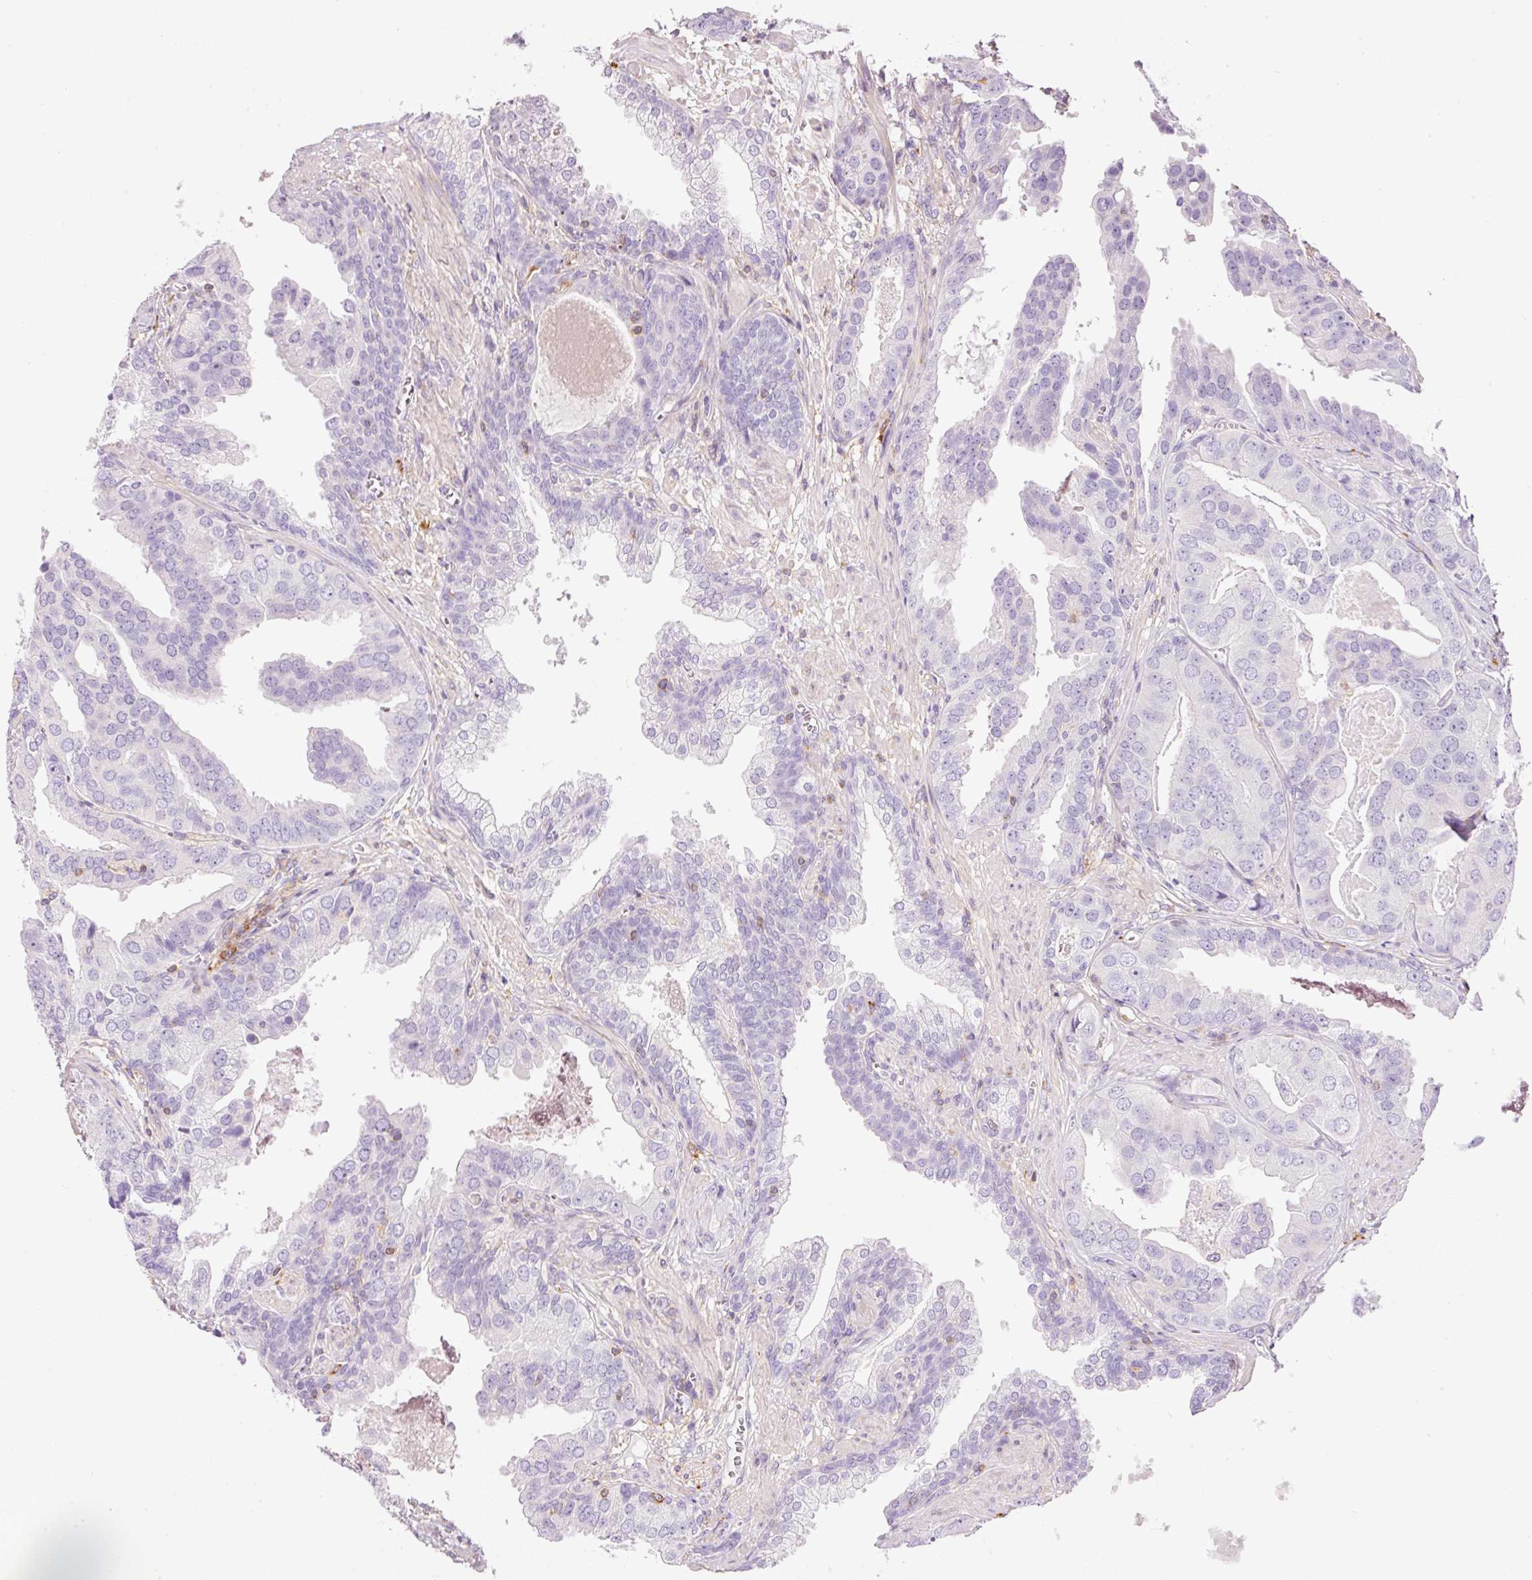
{"staining": {"intensity": "negative", "quantity": "none", "location": "none"}, "tissue": "prostate cancer", "cell_type": "Tumor cells", "image_type": "cancer", "snomed": [{"axis": "morphology", "description": "Adenocarcinoma, High grade"}, {"axis": "topography", "description": "Prostate"}], "caption": "Immunohistochemical staining of human prostate cancer (adenocarcinoma (high-grade)) shows no significant positivity in tumor cells. Brightfield microscopy of IHC stained with DAB (3,3'-diaminobenzidine) (brown) and hematoxylin (blue), captured at high magnification.", "gene": "DOK6", "patient": {"sex": "male", "age": 71}}